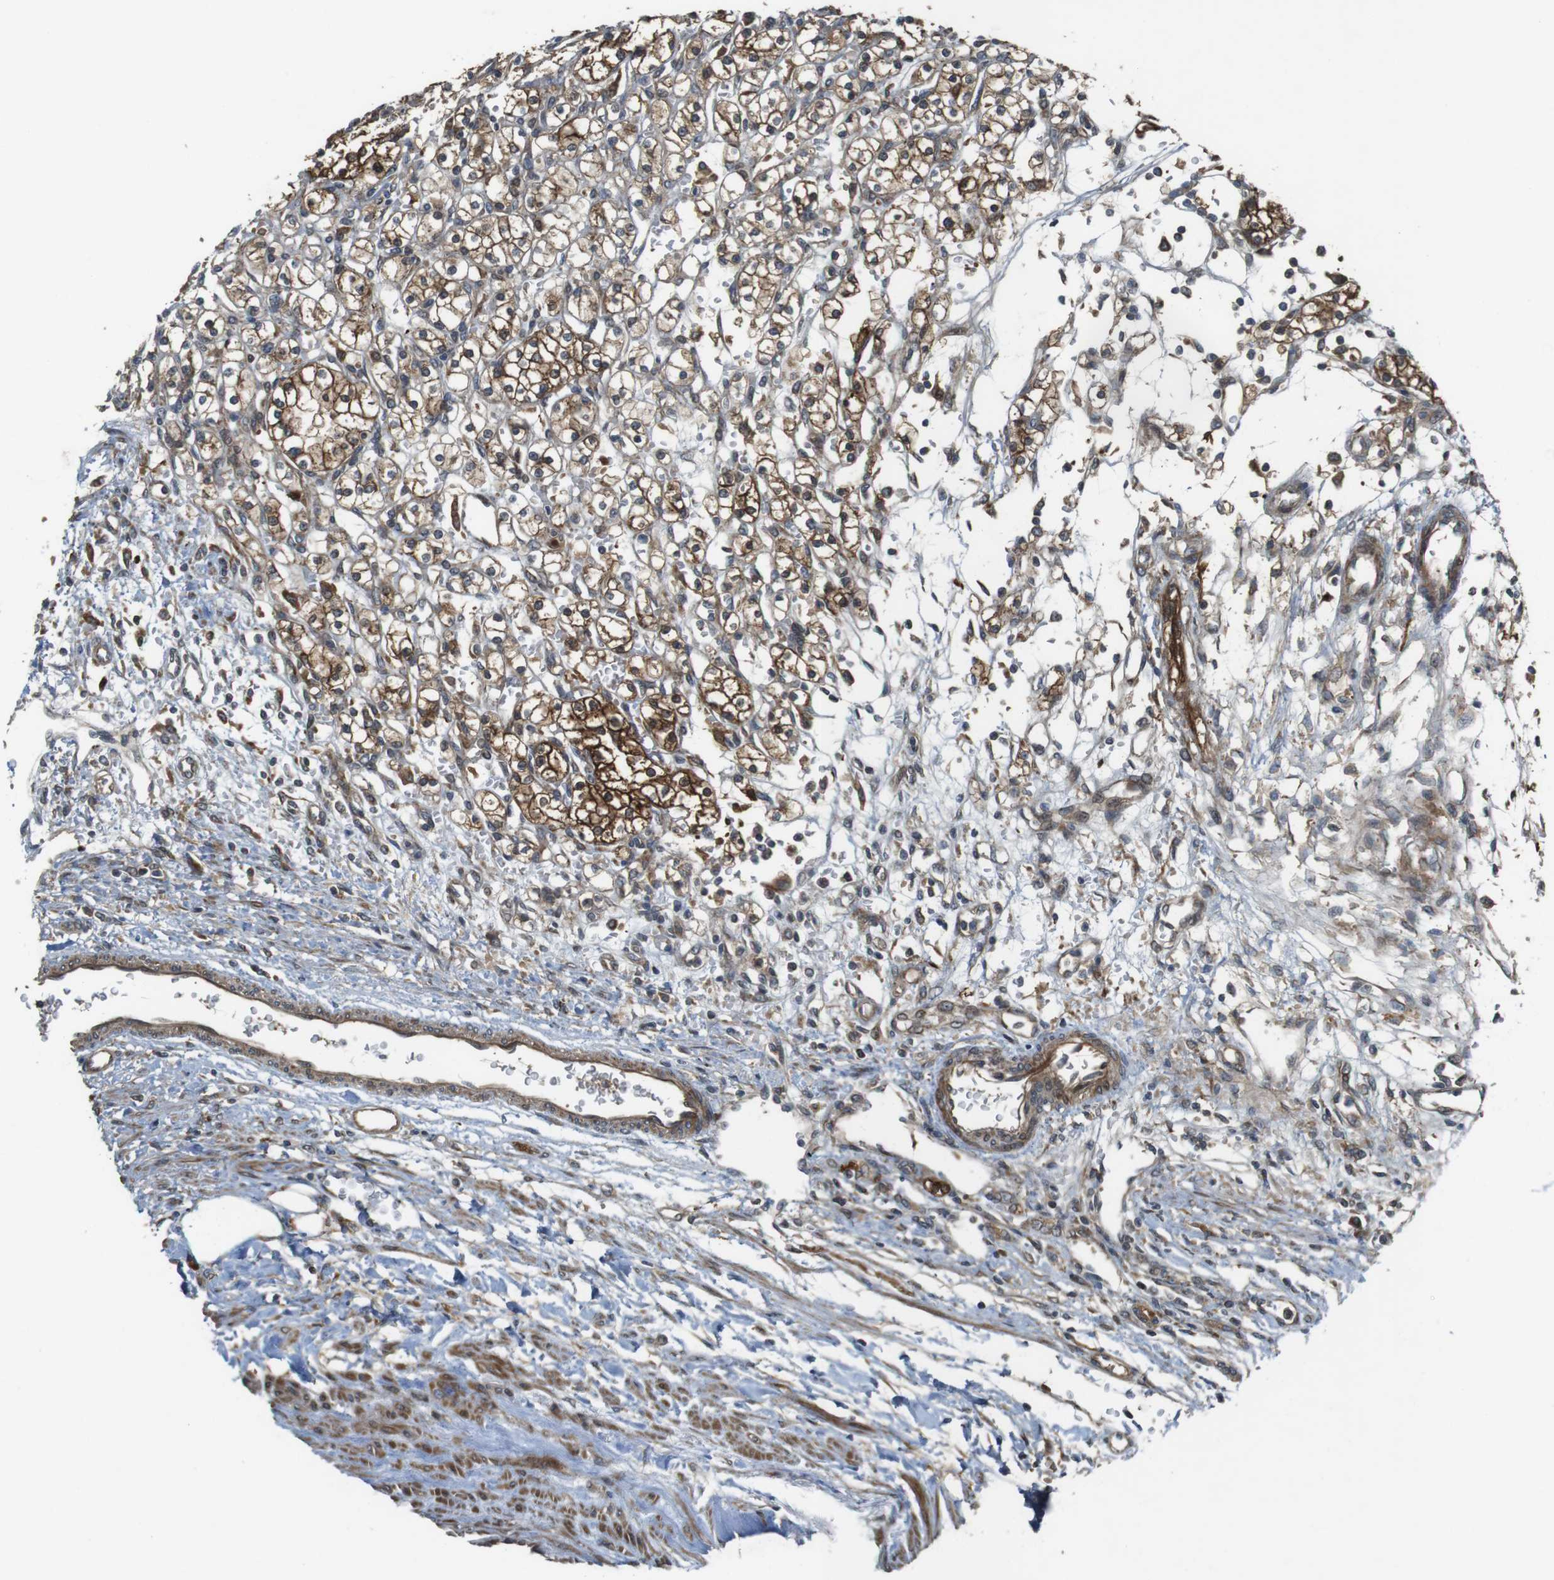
{"staining": {"intensity": "moderate", "quantity": ">75%", "location": "cytoplasmic/membranous"}, "tissue": "renal cancer", "cell_type": "Tumor cells", "image_type": "cancer", "snomed": [{"axis": "morphology", "description": "Normal tissue, NOS"}, {"axis": "morphology", "description": "Adenocarcinoma, NOS"}, {"axis": "topography", "description": "Kidney"}], "caption": "Adenocarcinoma (renal) was stained to show a protein in brown. There is medium levels of moderate cytoplasmic/membranous positivity in approximately >75% of tumor cells. The staining was performed using DAB (3,3'-diaminobenzidine) to visualize the protein expression in brown, while the nuclei were stained in blue with hematoxylin (Magnification: 20x).", "gene": "IFFO2", "patient": {"sex": "female", "age": 55}}